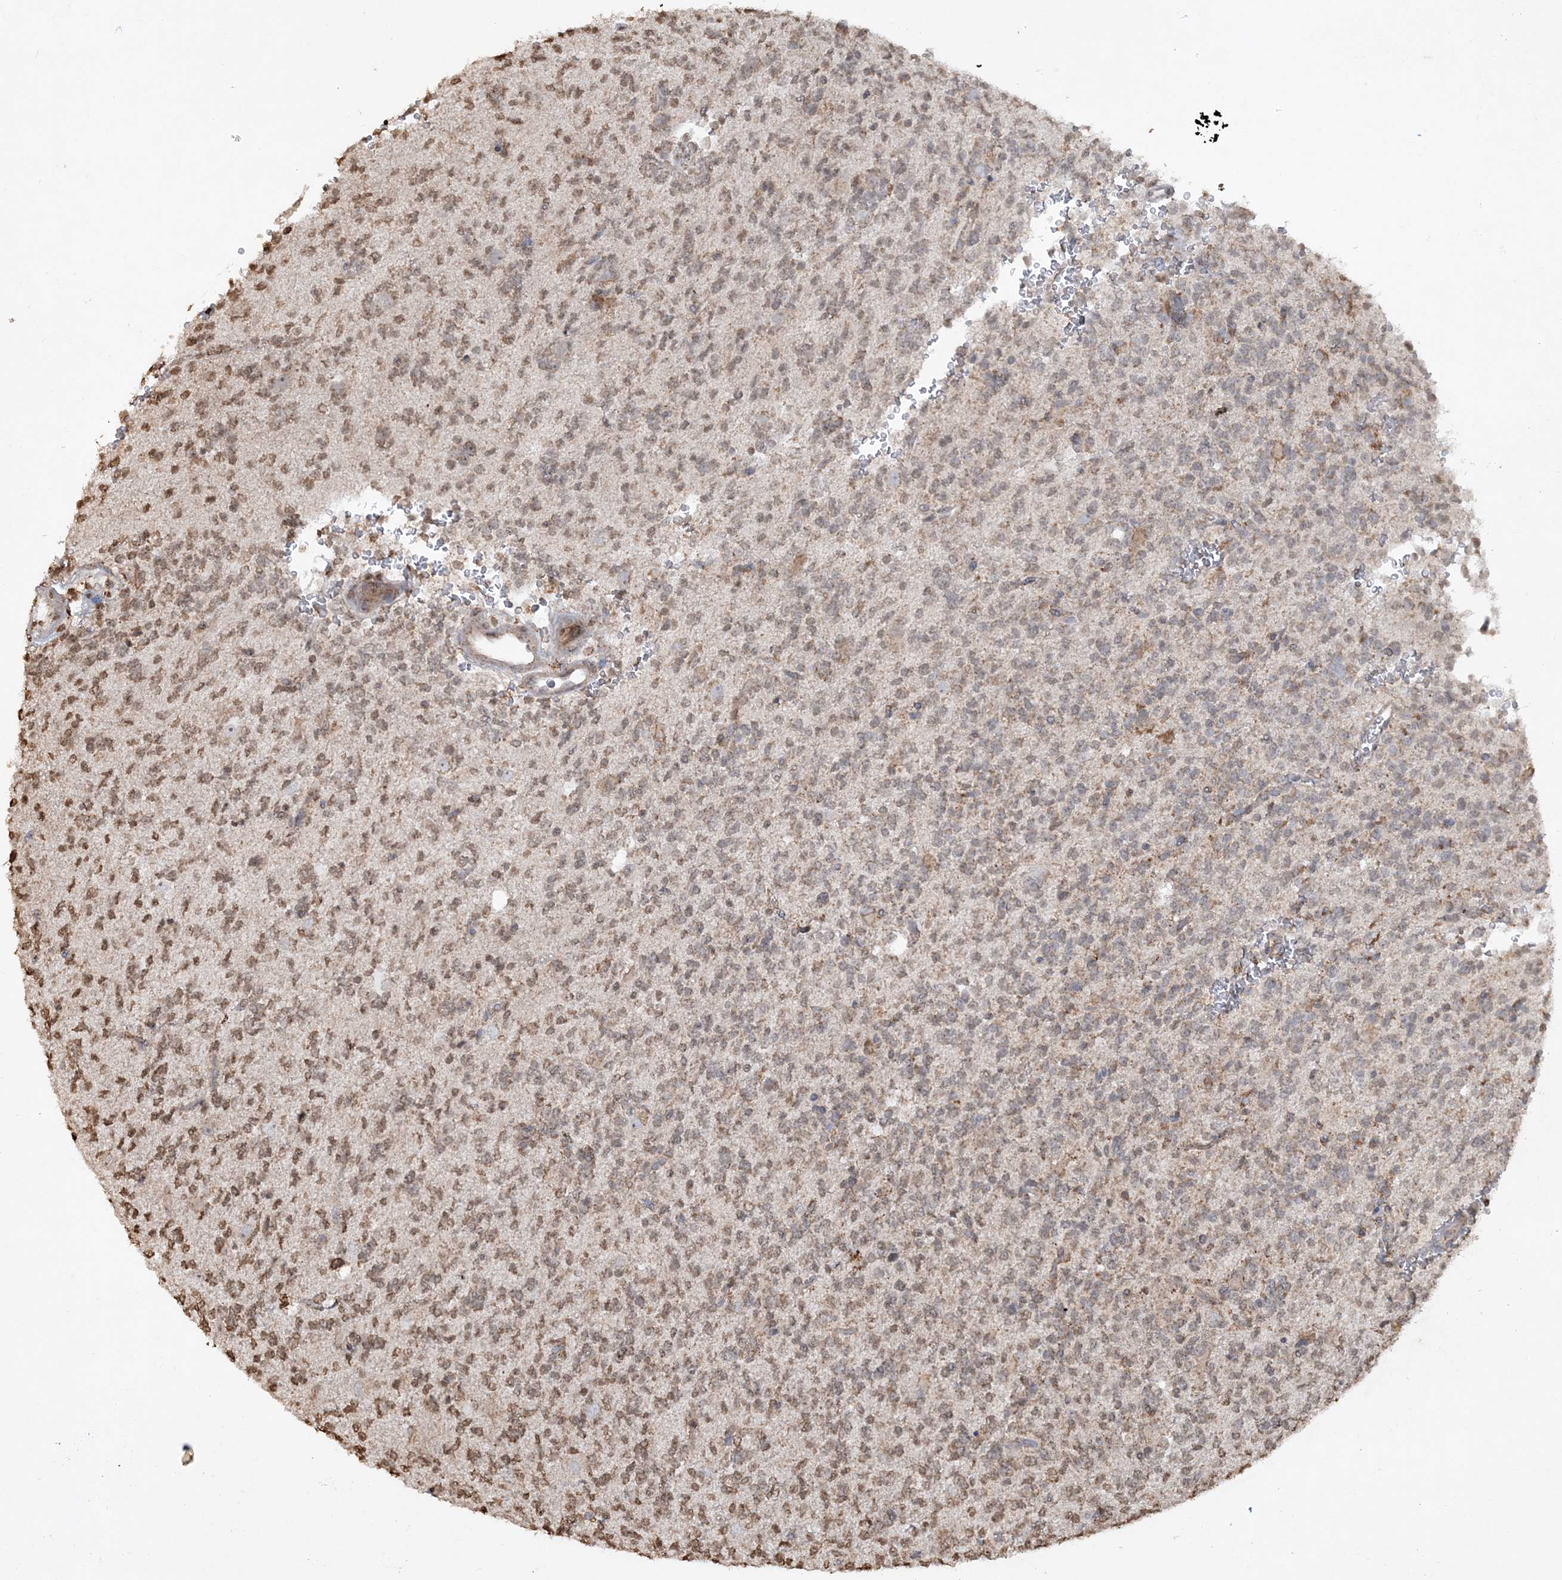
{"staining": {"intensity": "moderate", "quantity": ">75%", "location": "cytoplasmic/membranous"}, "tissue": "glioma", "cell_type": "Tumor cells", "image_type": "cancer", "snomed": [{"axis": "morphology", "description": "Glioma, malignant, High grade"}, {"axis": "topography", "description": "Brain"}], "caption": "A photomicrograph of human high-grade glioma (malignant) stained for a protein reveals moderate cytoplasmic/membranous brown staining in tumor cells.", "gene": "TTC7A", "patient": {"sex": "female", "age": 62}}